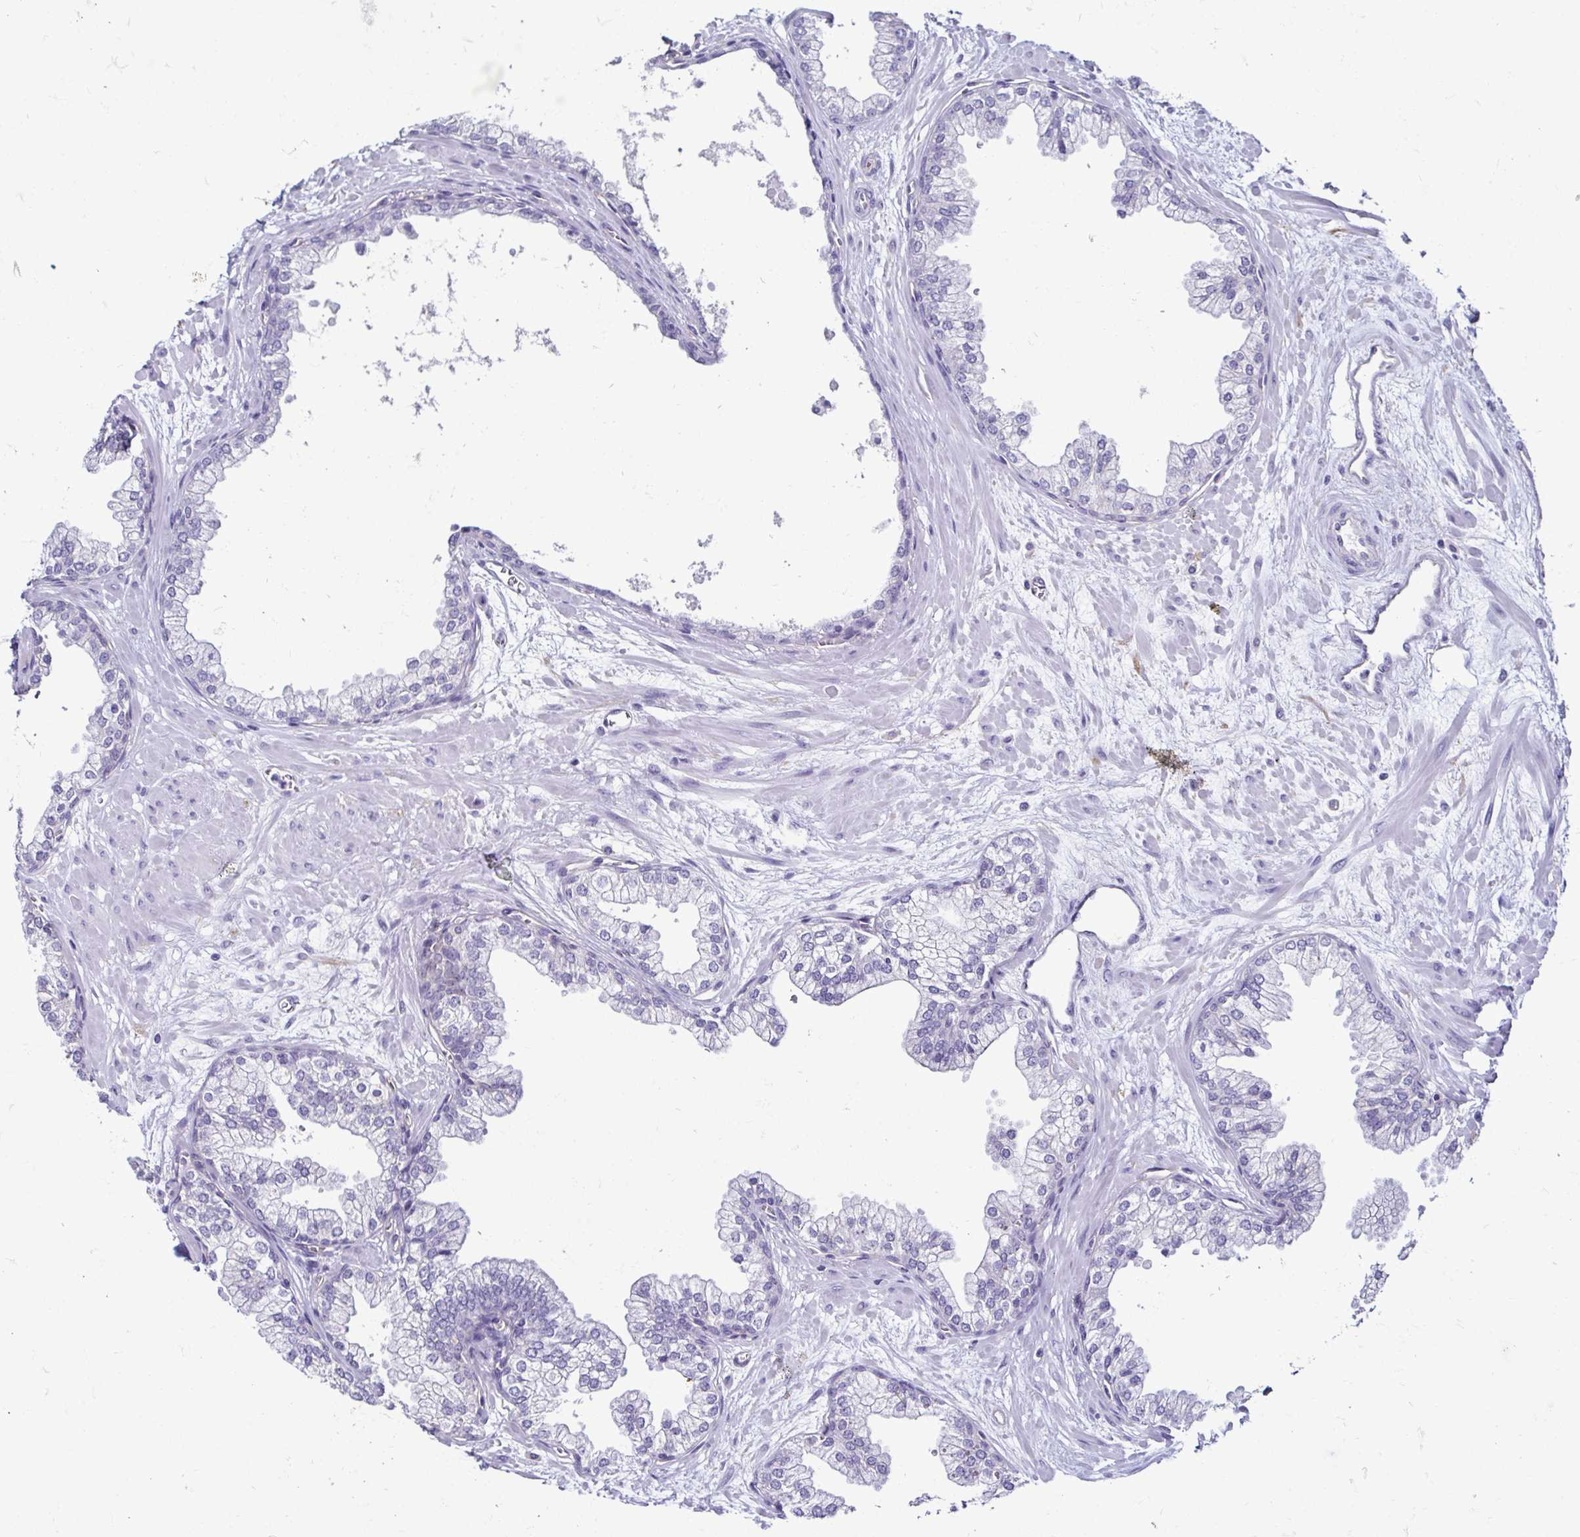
{"staining": {"intensity": "negative", "quantity": "none", "location": "none"}, "tissue": "prostate", "cell_type": "Glandular cells", "image_type": "normal", "snomed": [{"axis": "morphology", "description": "Normal tissue, NOS"}, {"axis": "topography", "description": "Prostate"}, {"axis": "topography", "description": "Peripheral nerve tissue"}], "caption": "This is an immunohistochemistry (IHC) histopathology image of benign prostate. There is no staining in glandular cells.", "gene": "CASP14", "patient": {"sex": "male", "age": 61}}